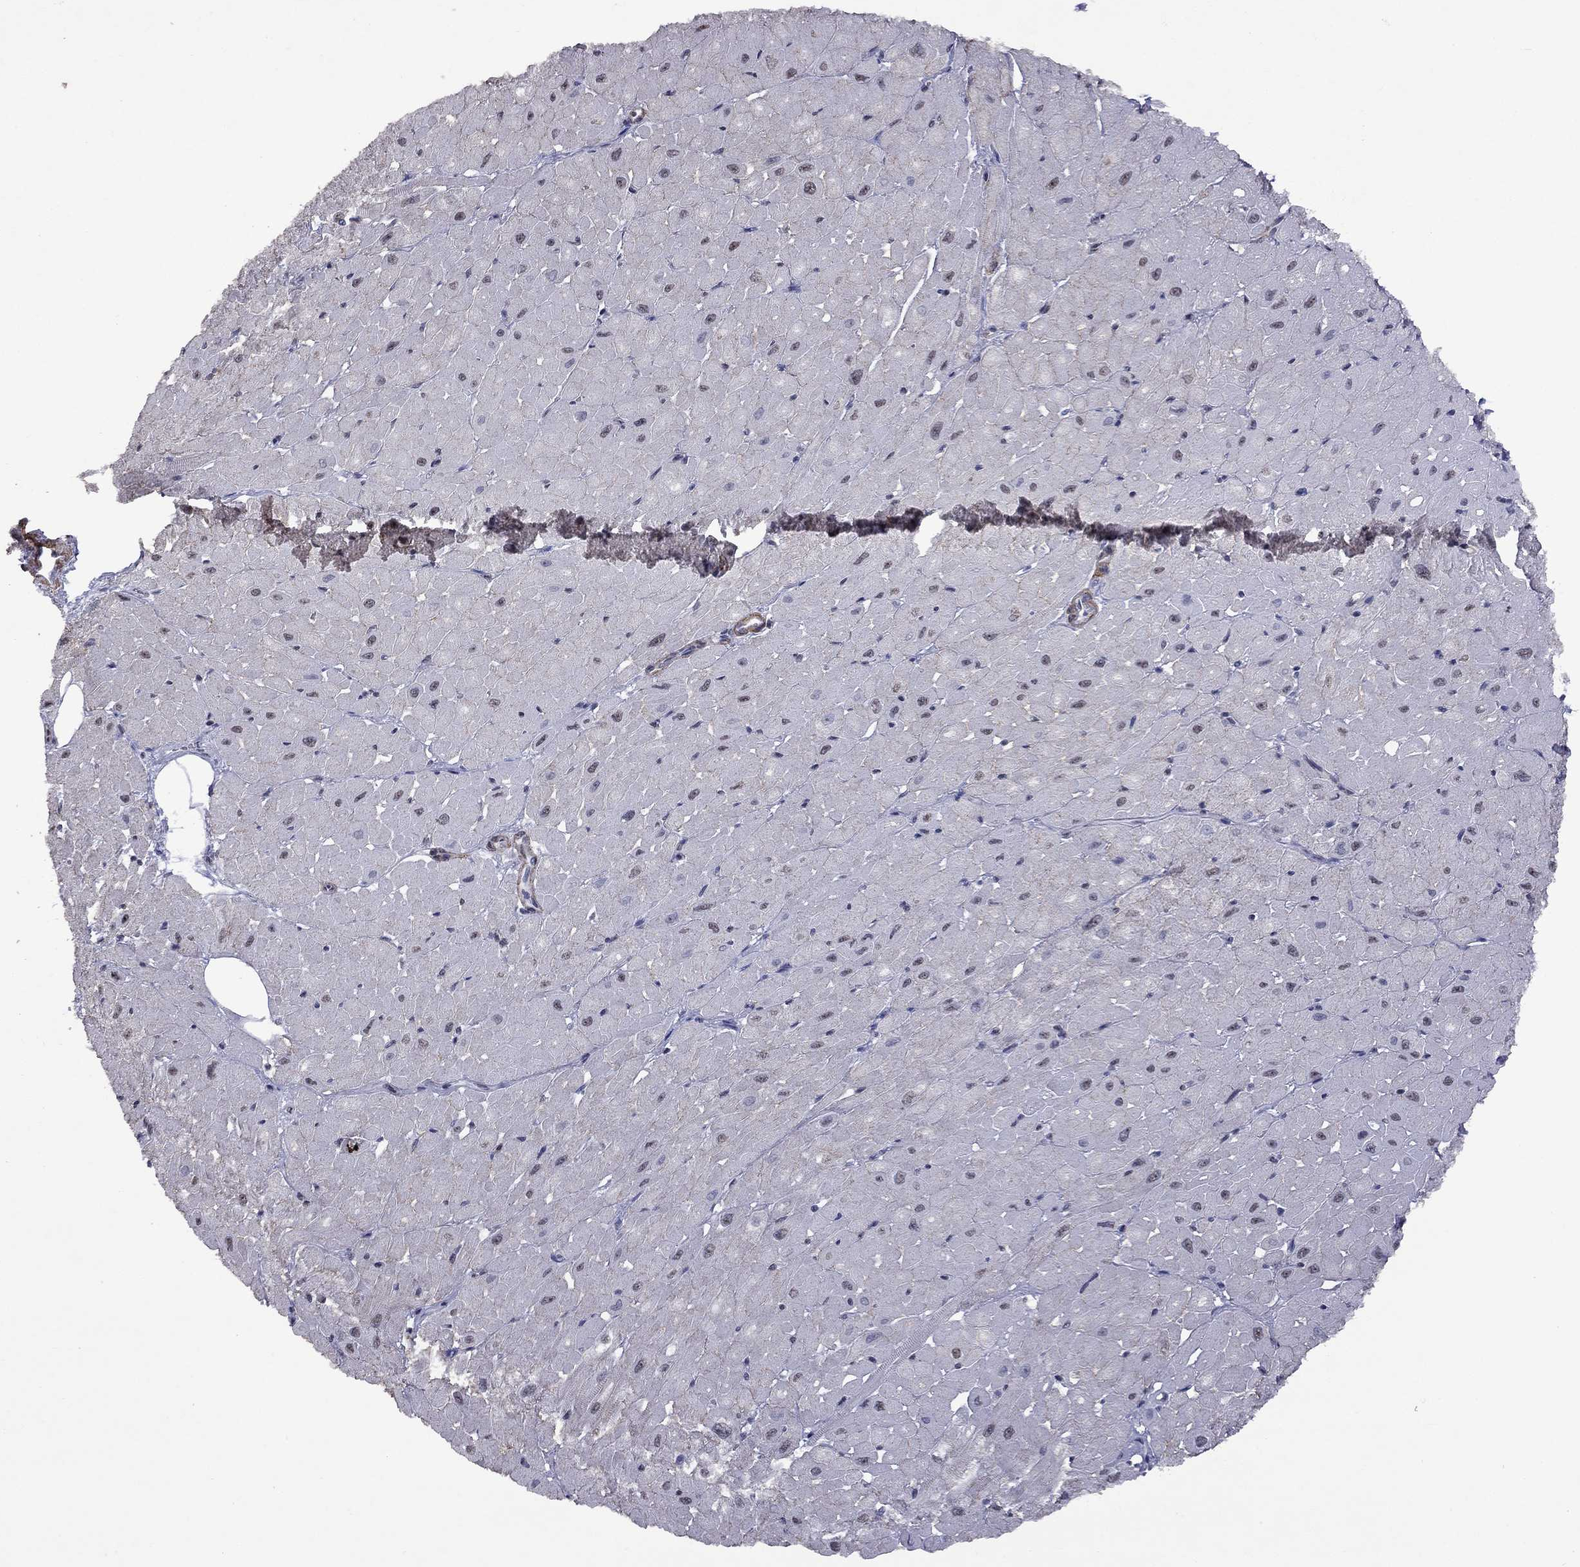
{"staining": {"intensity": "weak", "quantity": "<25%", "location": "nuclear"}, "tissue": "heart muscle", "cell_type": "Cardiomyocytes", "image_type": "normal", "snomed": [{"axis": "morphology", "description": "Normal tissue, NOS"}, {"axis": "topography", "description": "Heart"}], "caption": "IHC photomicrograph of normal human heart muscle stained for a protein (brown), which displays no positivity in cardiomyocytes.", "gene": "SPOUT1", "patient": {"sex": "male", "age": 62}}